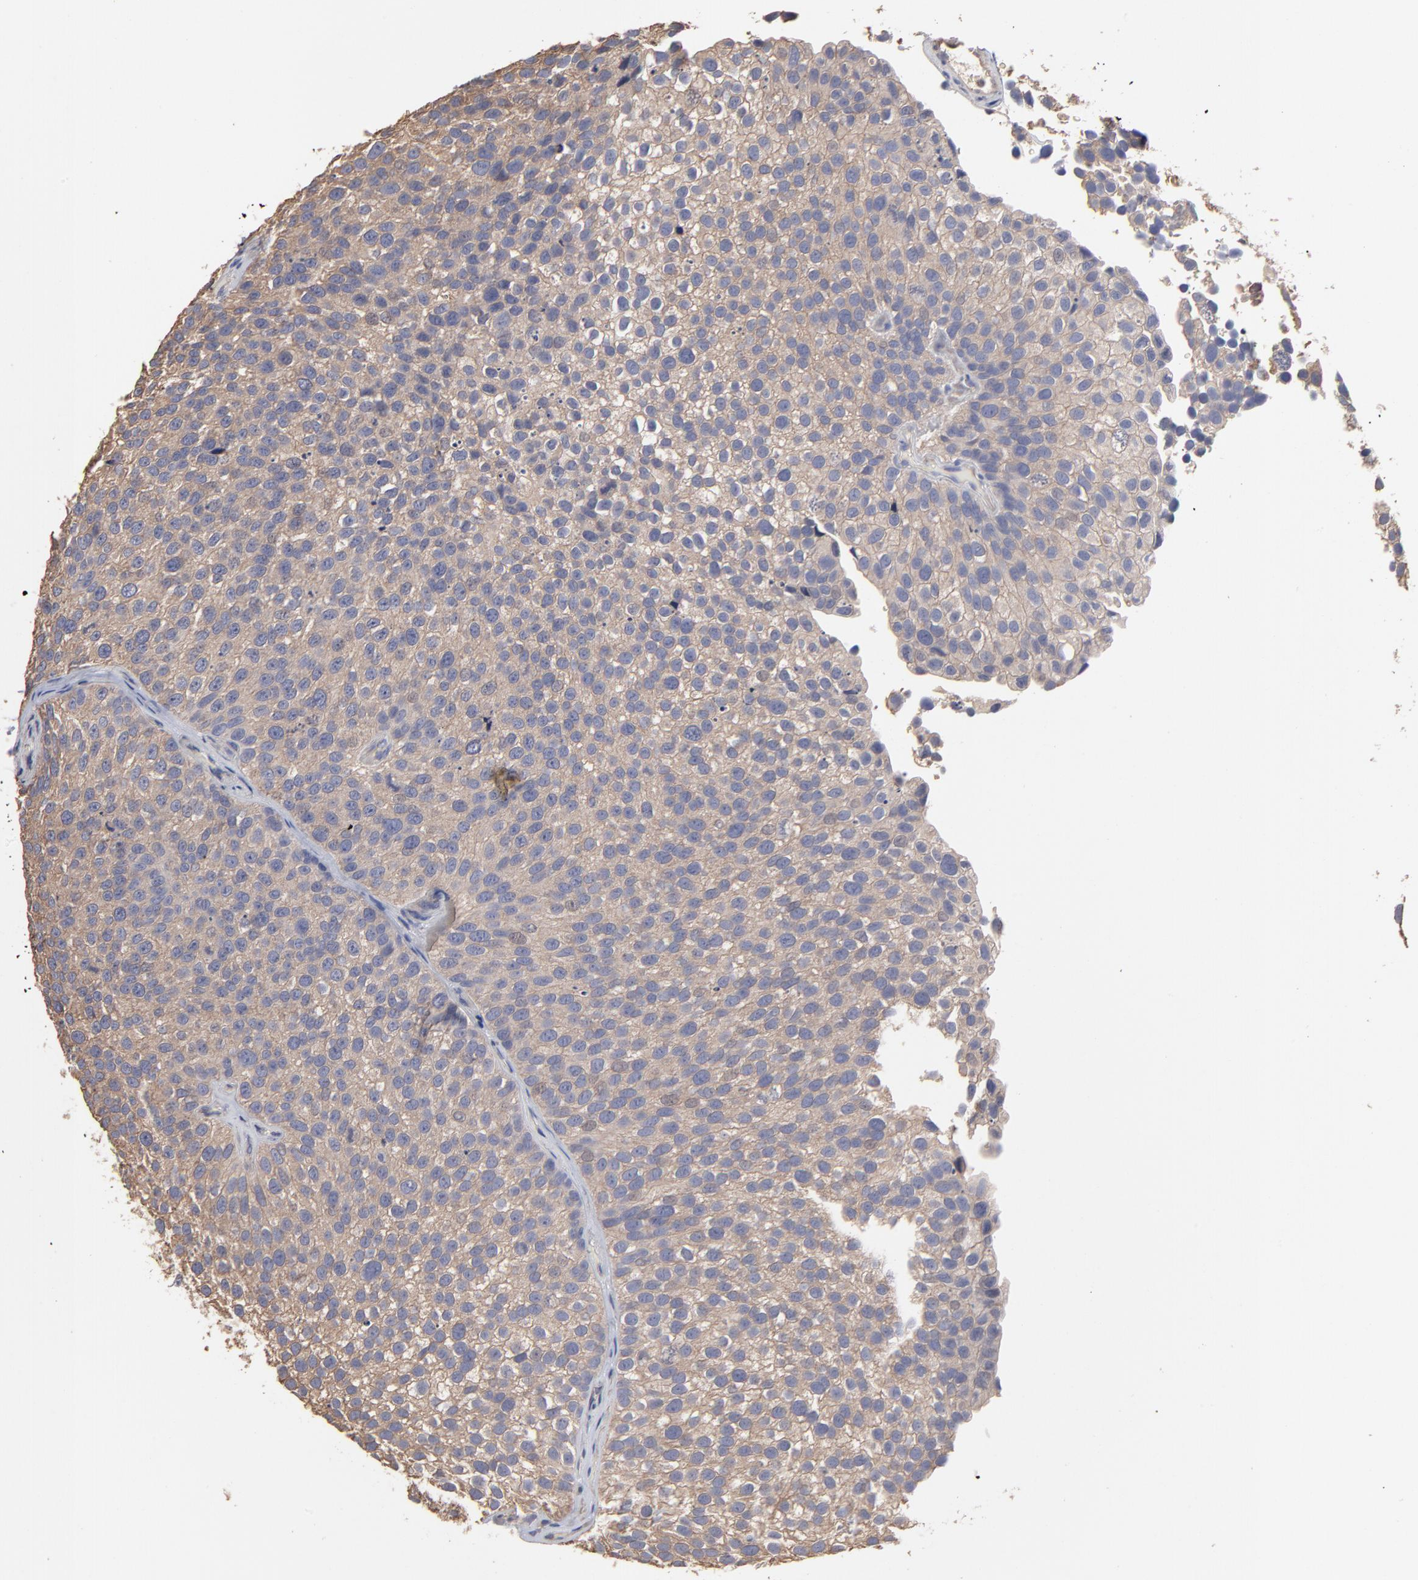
{"staining": {"intensity": "moderate", "quantity": ">75%", "location": "cytoplasmic/membranous"}, "tissue": "urothelial cancer", "cell_type": "Tumor cells", "image_type": "cancer", "snomed": [{"axis": "morphology", "description": "Urothelial carcinoma, High grade"}, {"axis": "topography", "description": "Urinary bladder"}], "caption": "An IHC image of neoplastic tissue is shown. Protein staining in brown labels moderate cytoplasmic/membranous positivity in urothelial cancer within tumor cells.", "gene": "TANGO2", "patient": {"sex": "male", "age": 72}}